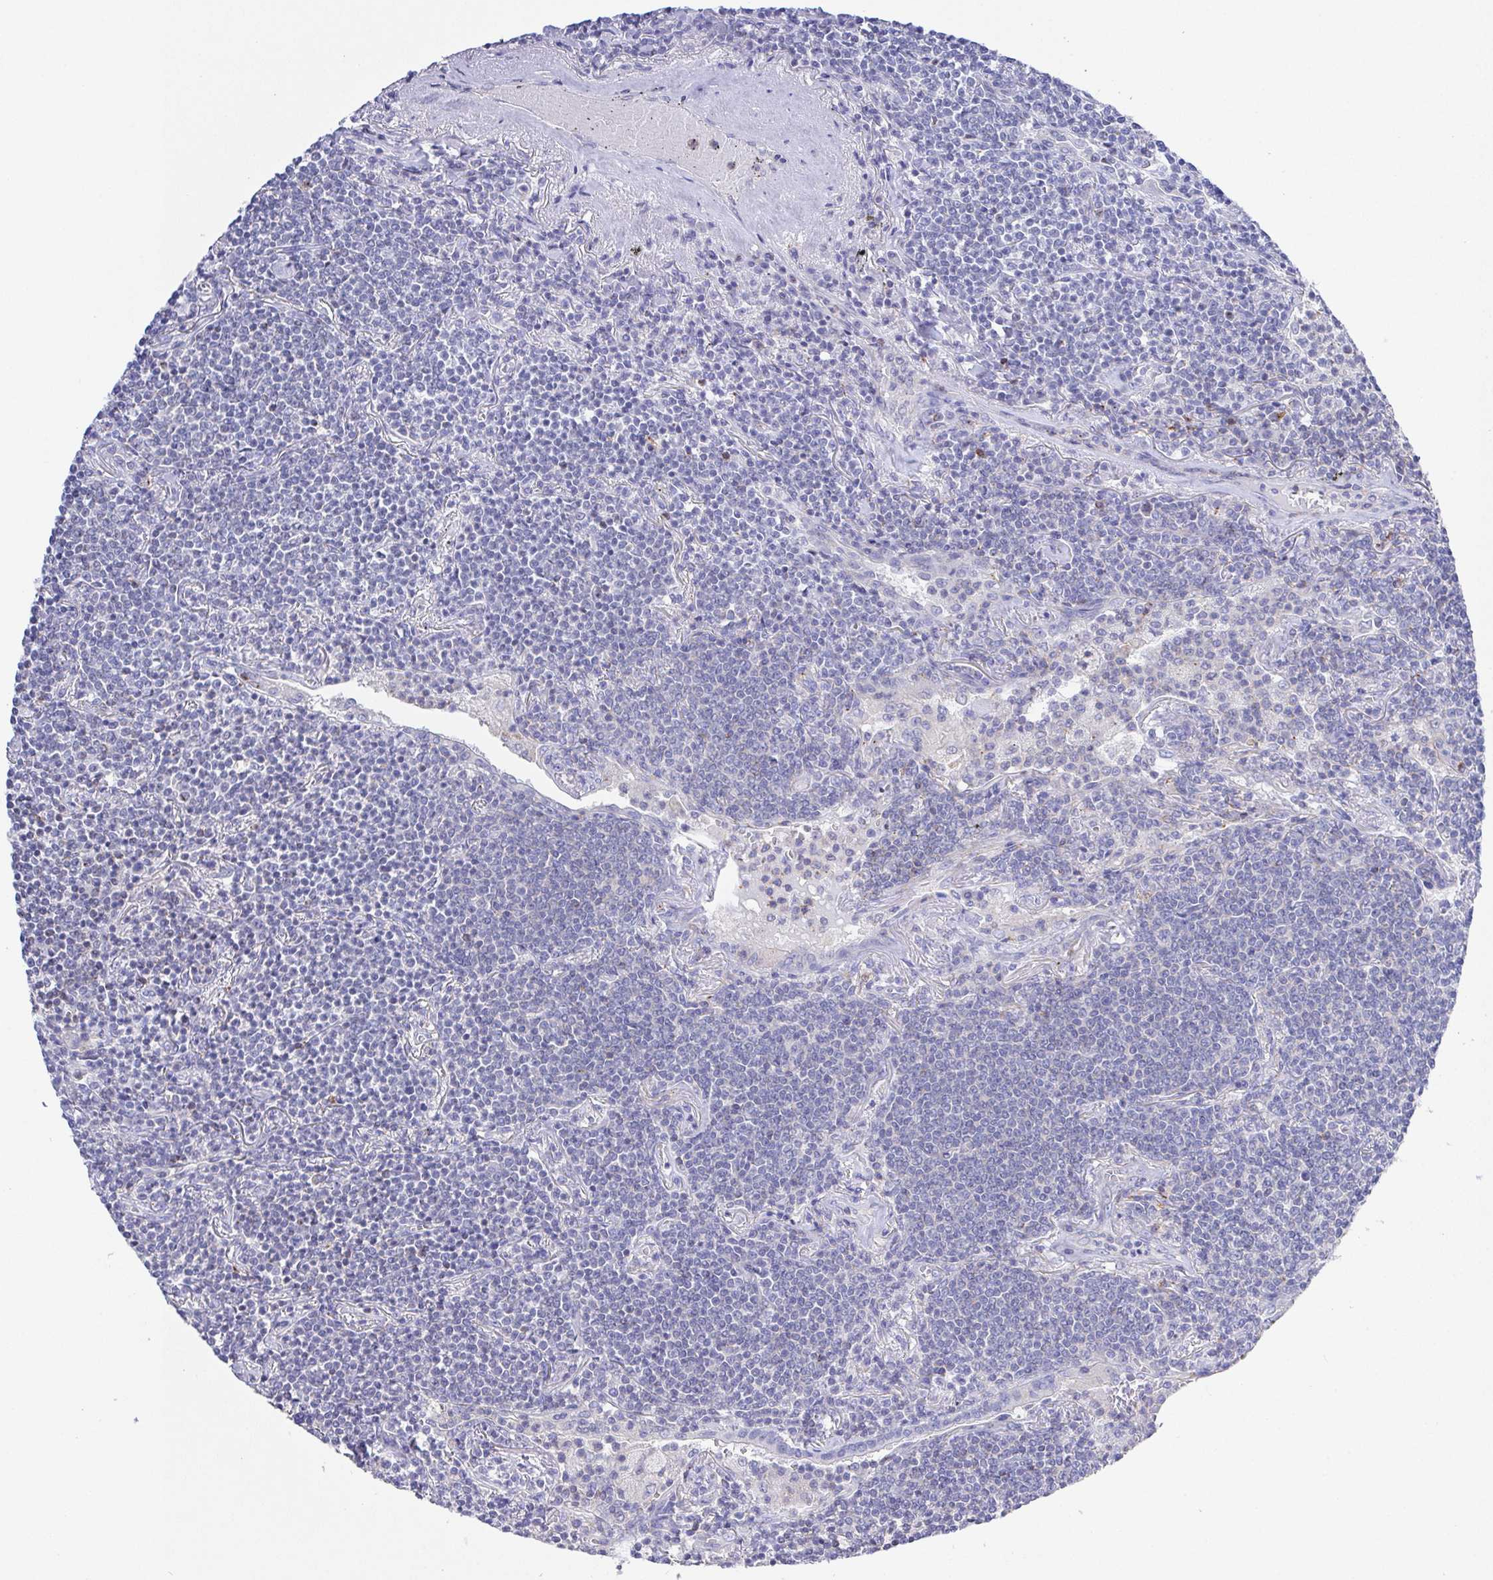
{"staining": {"intensity": "negative", "quantity": "none", "location": "none"}, "tissue": "lymphoma", "cell_type": "Tumor cells", "image_type": "cancer", "snomed": [{"axis": "morphology", "description": "Malignant lymphoma, non-Hodgkin's type, Low grade"}, {"axis": "topography", "description": "Lung"}], "caption": "DAB immunohistochemical staining of low-grade malignant lymphoma, non-Hodgkin's type reveals no significant expression in tumor cells.", "gene": "PRG3", "patient": {"sex": "female", "age": 71}}